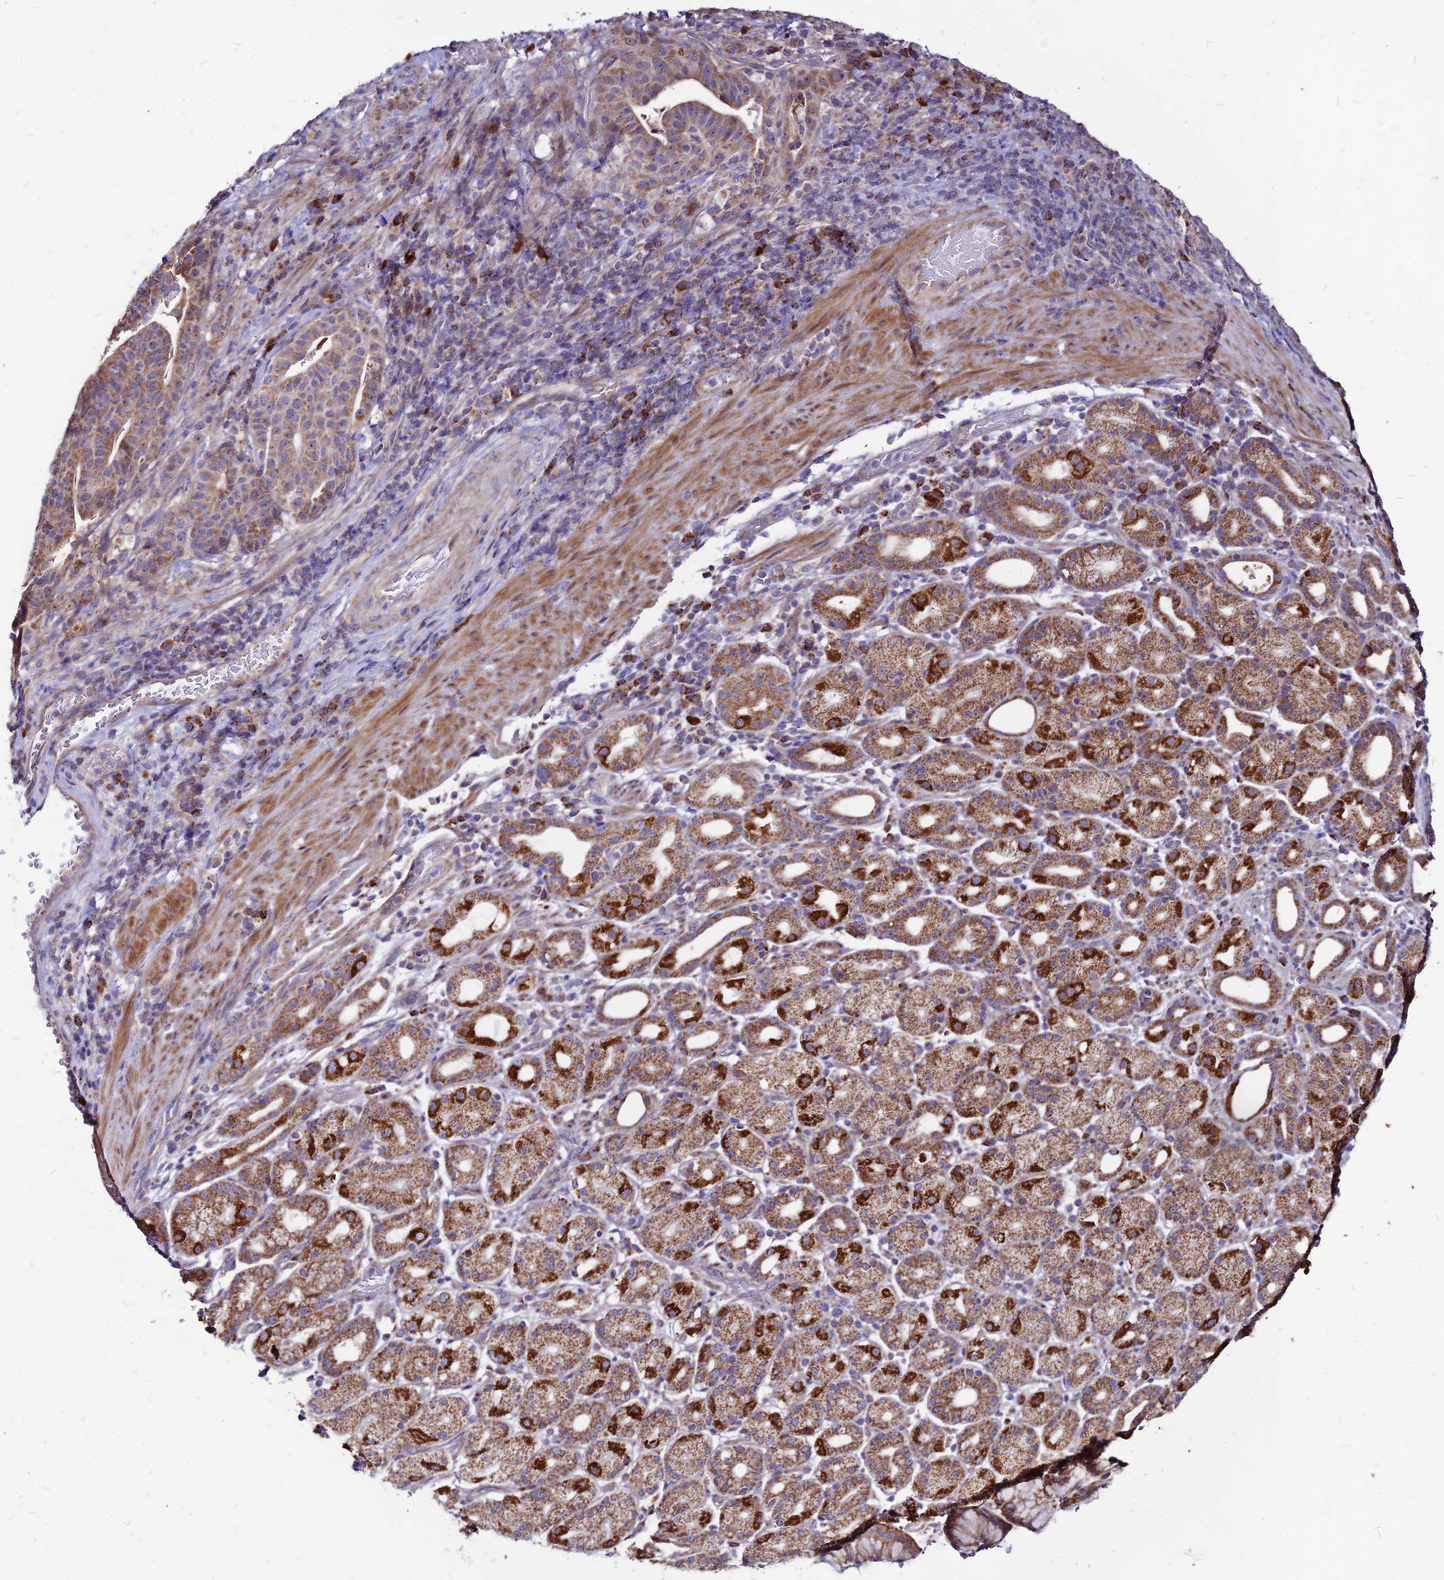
{"staining": {"intensity": "strong", "quantity": "25%-75%", "location": "cytoplasmic/membranous"}, "tissue": "stomach cancer", "cell_type": "Tumor cells", "image_type": "cancer", "snomed": [{"axis": "morphology", "description": "Adenocarcinoma, NOS"}, {"axis": "topography", "description": "Stomach"}], "caption": "Stomach adenocarcinoma stained with a protein marker demonstrates strong staining in tumor cells.", "gene": "ECI1", "patient": {"sex": "male", "age": 48}}